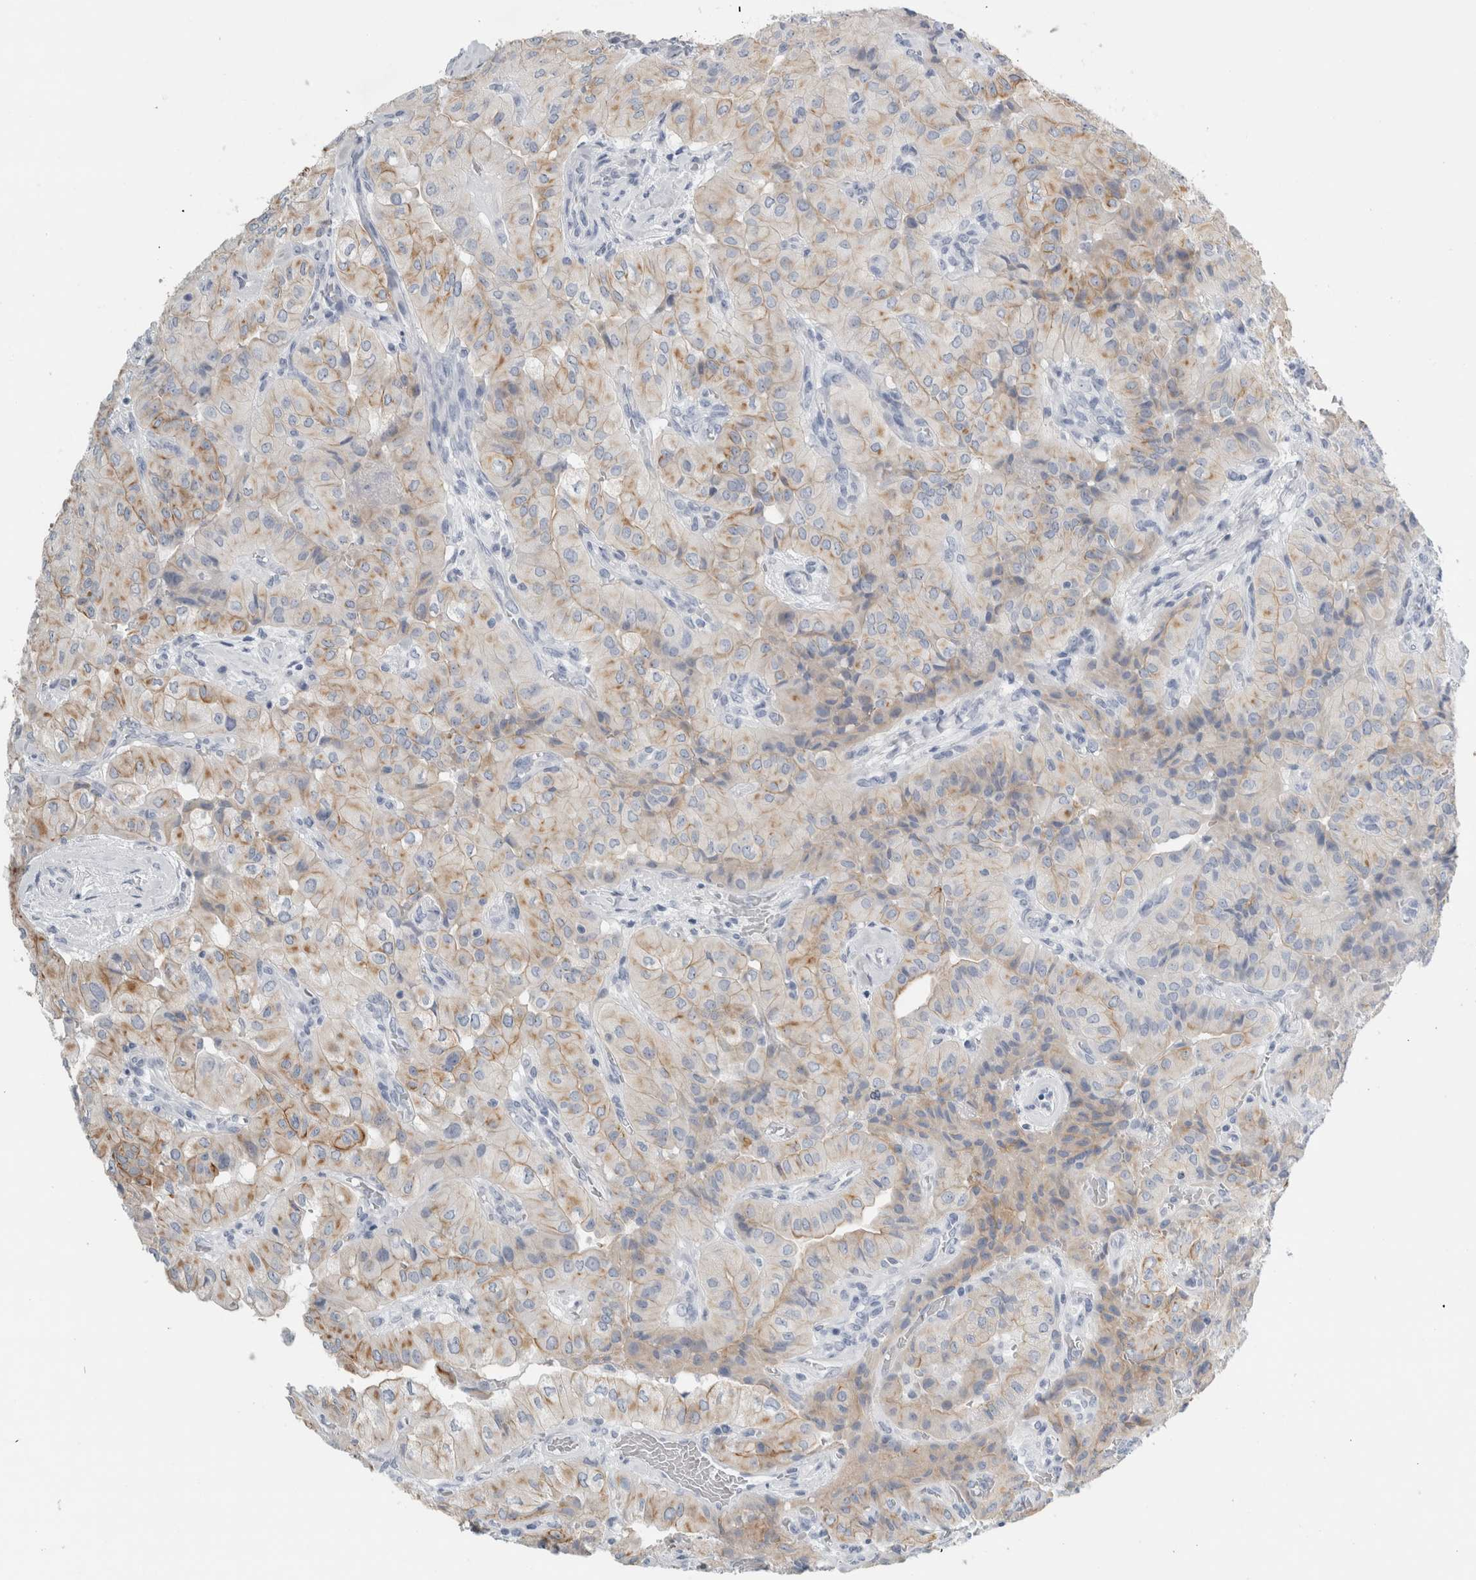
{"staining": {"intensity": "weak", "quantity": "<25%", "location": "cytoplasmic/membranous"}, "tissue": "thyroid cancer", "cell_type": "Tumor cells", "image_type": "cancer", "snomed": [{"axis": "morphology", "description": "Papillary adenocarcinoma, NOS"}, {"axis": "topography", "description": "Thyroid gland"}], "caption": "IHC of human papillary adenocarcinoma (thyroid) displays no staining in tumor cells.", "gene": "RPH3AL", "patient": {"sex": "female", "age": 59}}